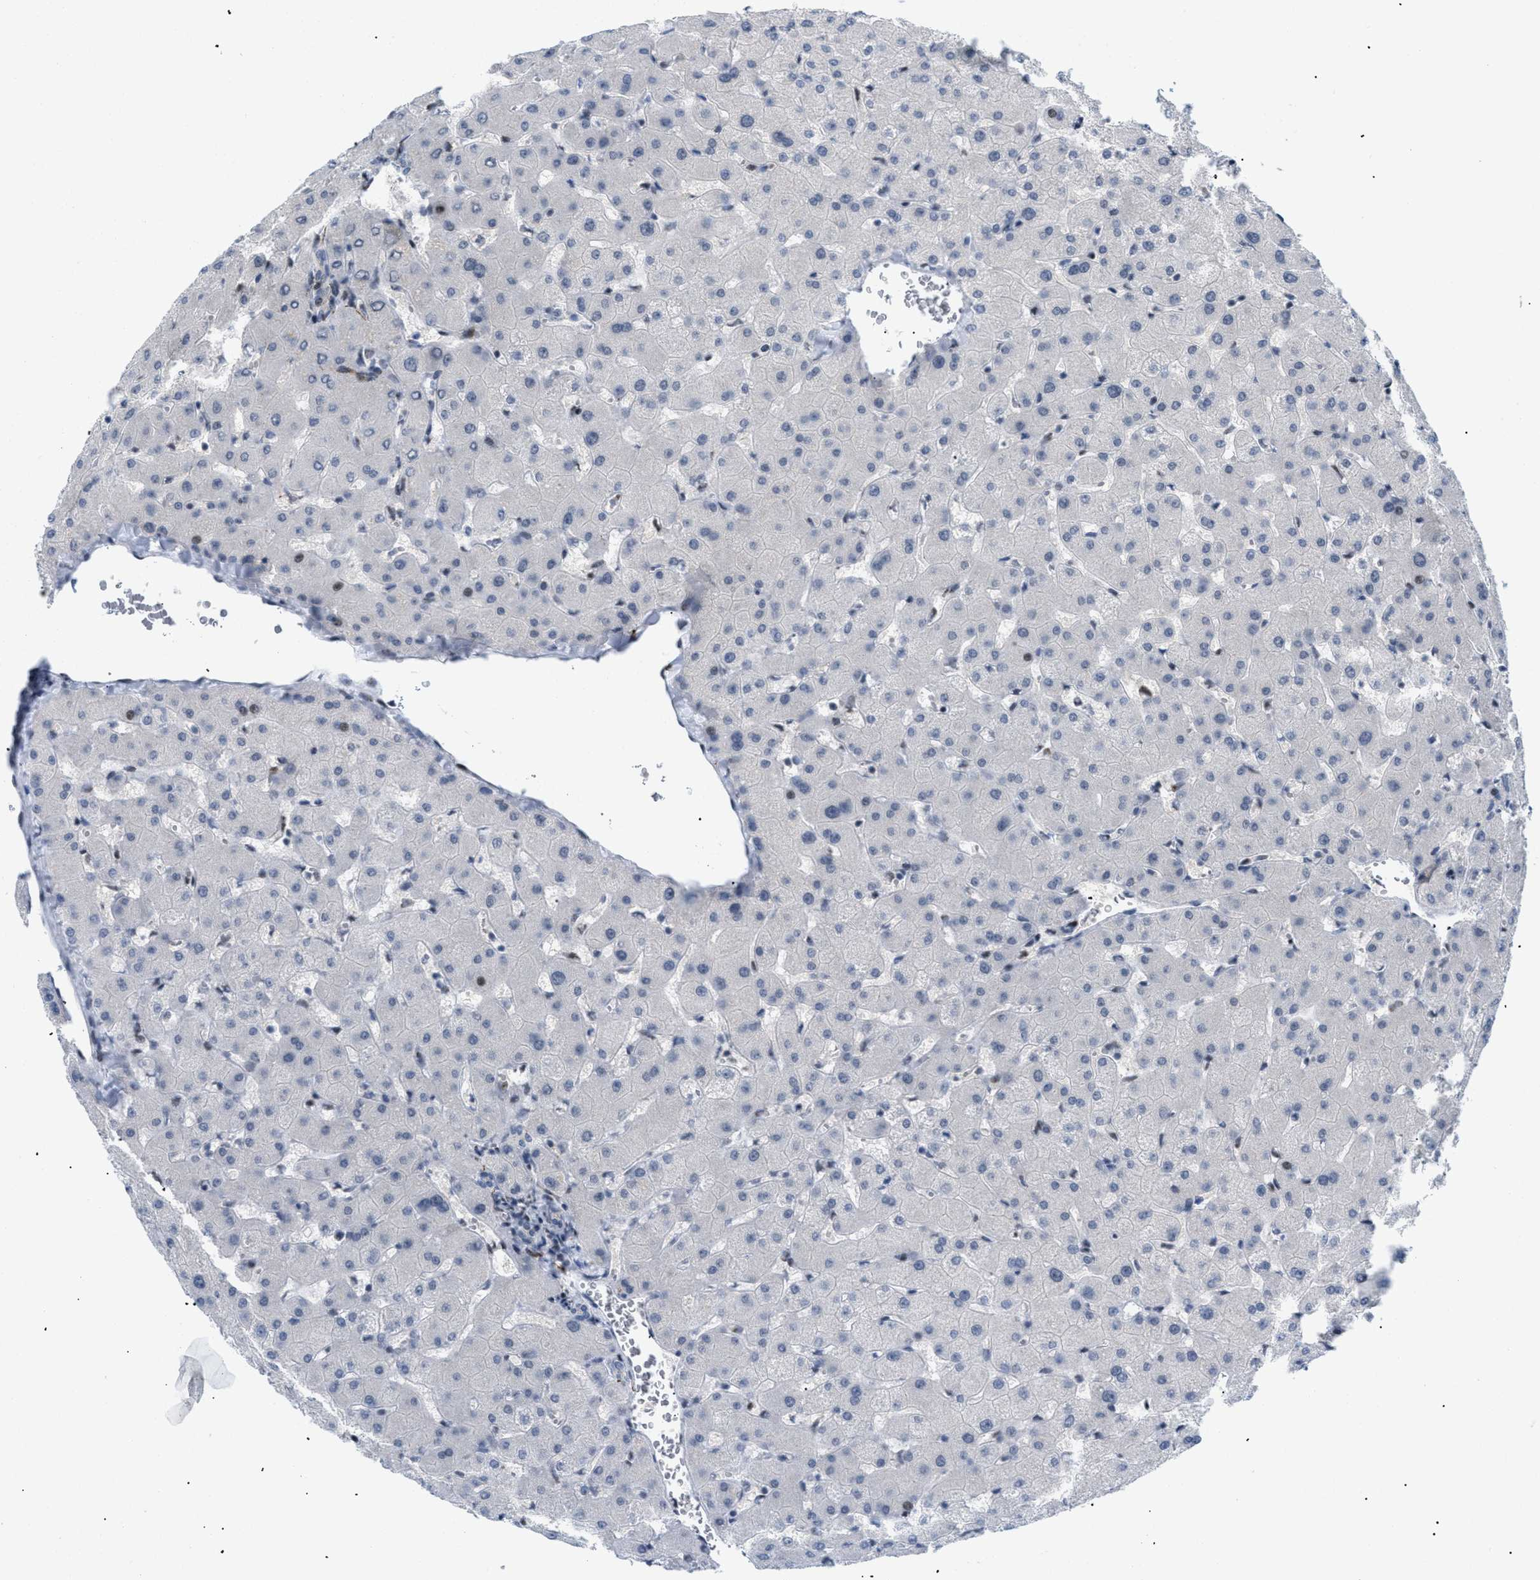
{"staining": {"intensity": "negative", "quantity": "none", "location": "none"}, "tissue": "liver", "cell_type": "Cholangiocytes", "image_type": "normal", "snomed": [{"axis": "morphology", "description": "Normal tissue, NOS"}, {"axis": "topography", "description": "Liver"}], "caption": "The image reveals no staining of cholangiocytes in benign liver.", "gene": "MED1", "patient": {"sex": "female", "age": 63}}